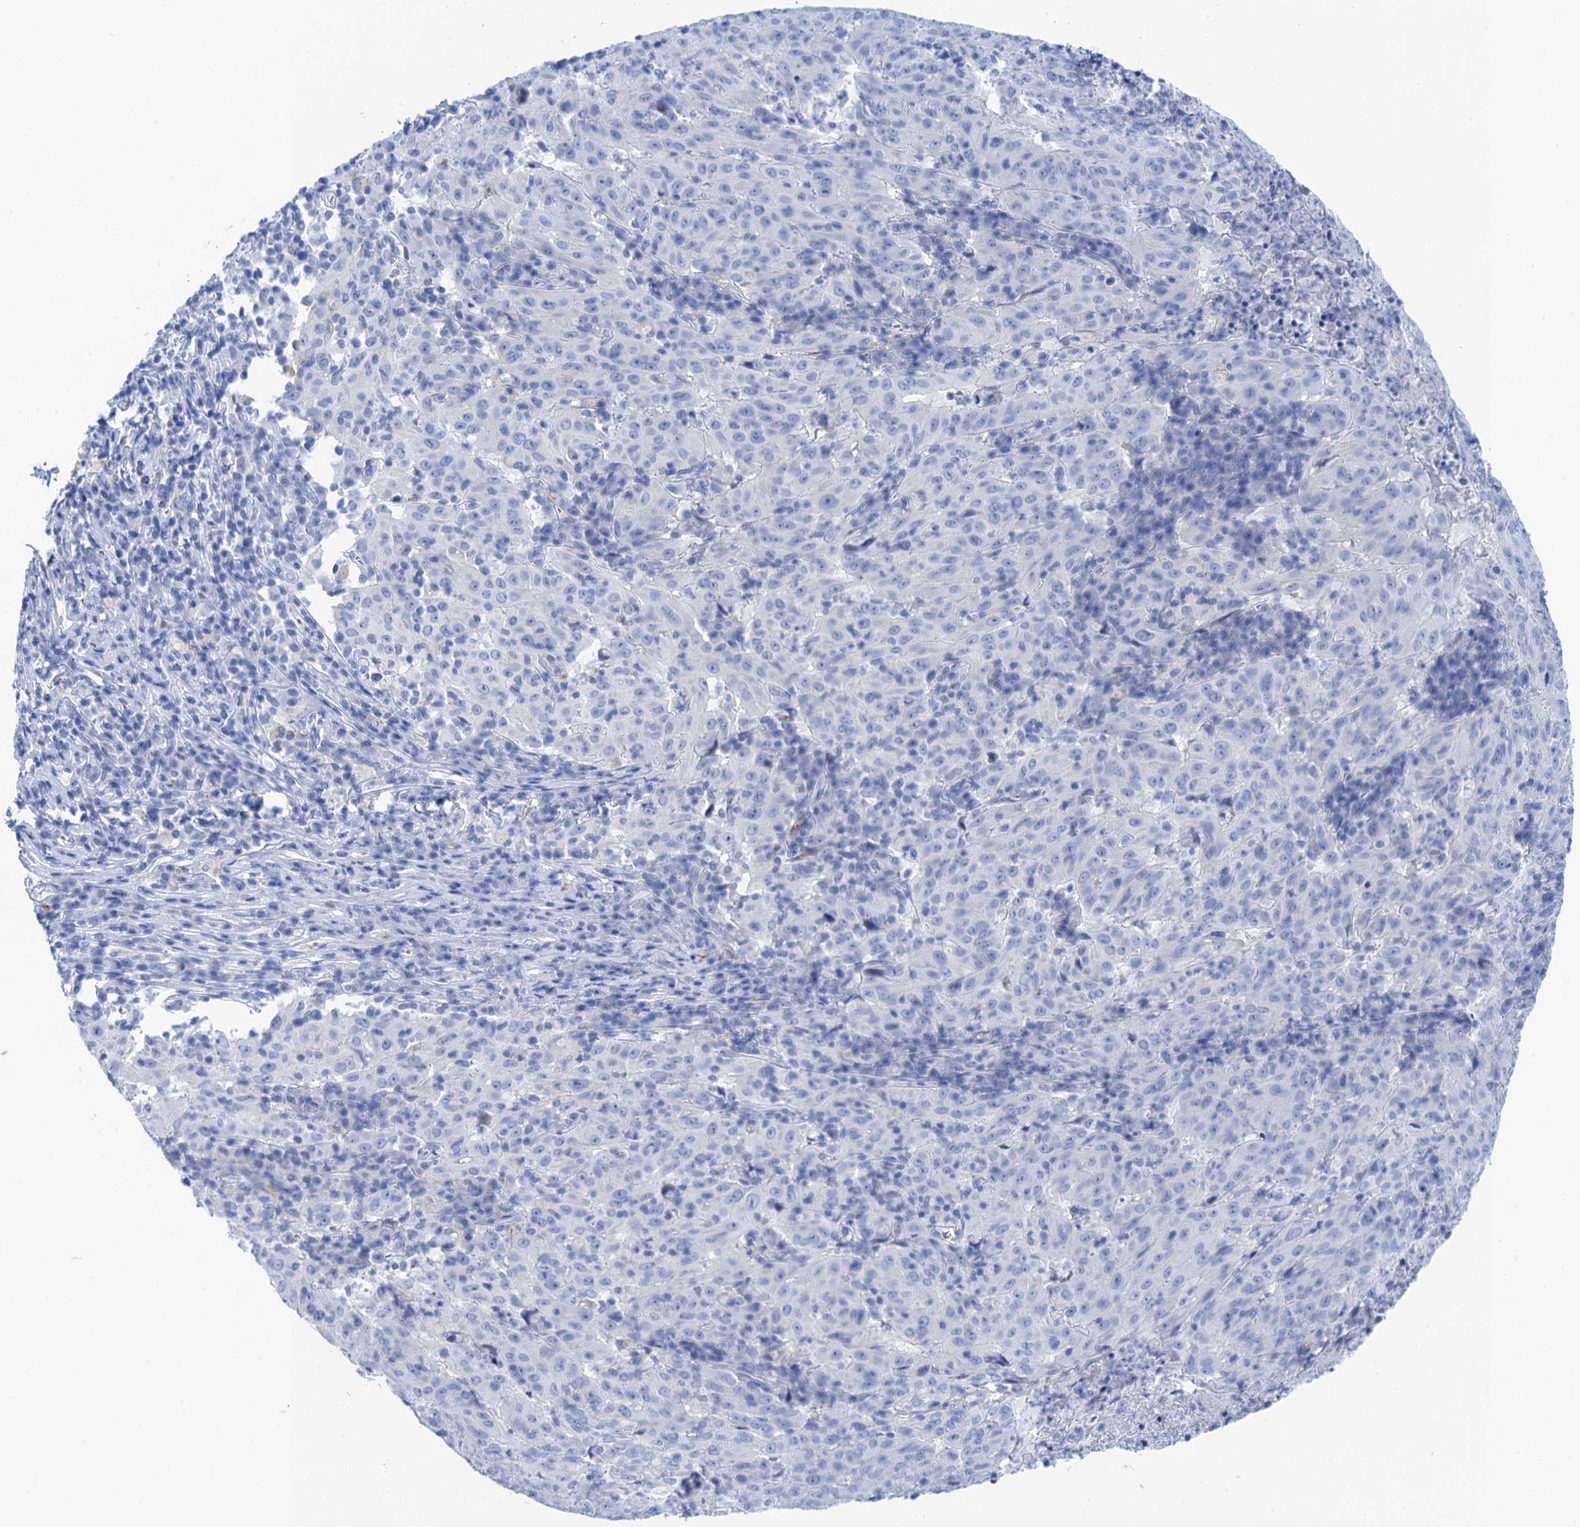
{"staining": {"intensity": "negative", "quantity": "none", "location": "none"}, "tissue": "pancreatic cancer", "cell_type": "Tumor cells", "image_type": "cancer", "snomed": [{"axis": "morphology", "description": "Adenocarcinoma, NOS"}, {"axis": "topography", "description": "Pancreas"}], "caption": "IHC histopathology image of neoplastic tissue: pancreatic cancer (adenocarcinoma) stained with DAB demonstrates no significant protein positivity in tumor cells.", "gene": "NLRP10", "patient": {"sex": "male", "age": 63}}